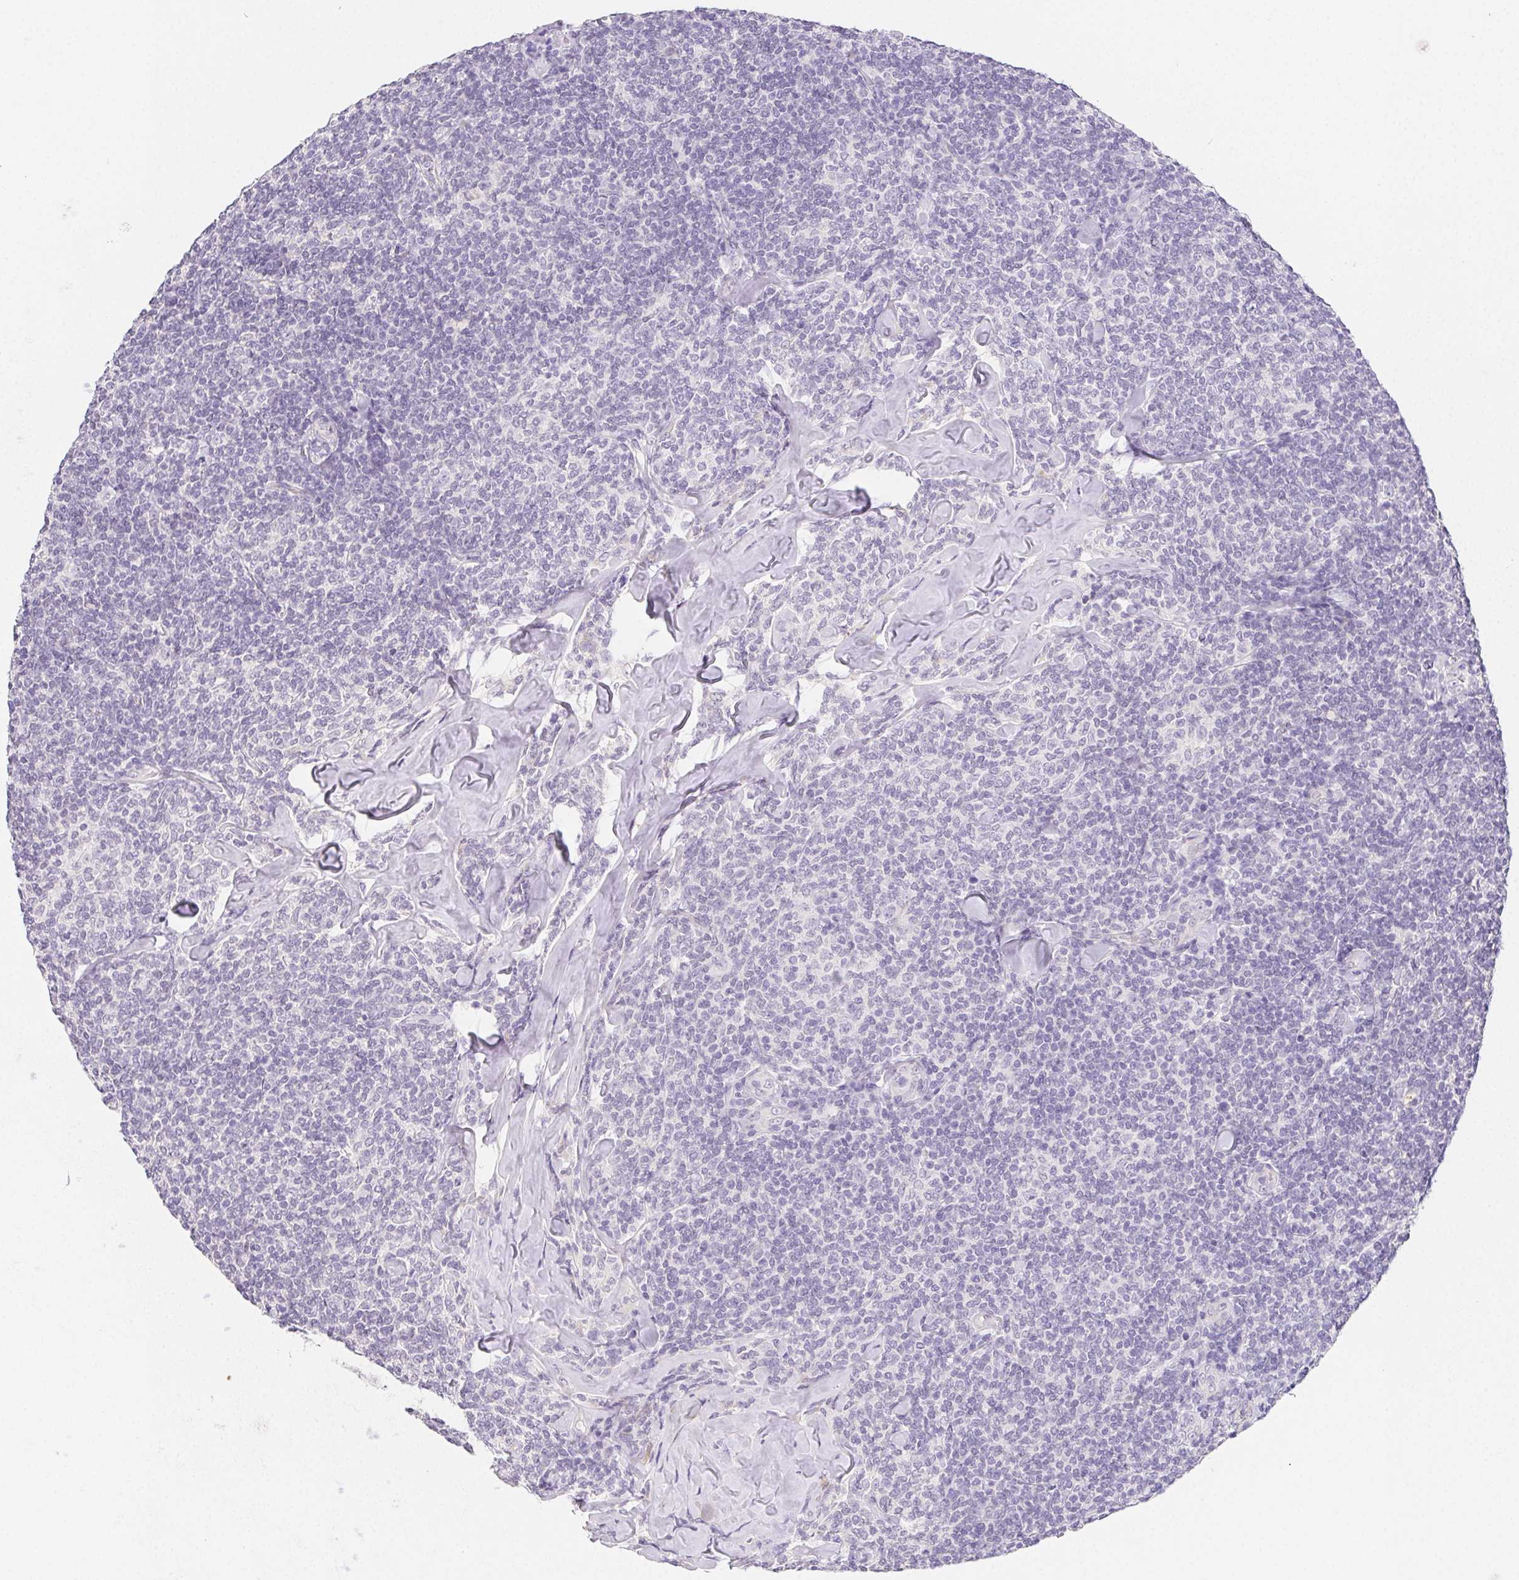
{"staining": {"intensity": "negative", "quantity": "none", "location": "none"}, "tissue": "lymphoma", "cell_type": "Tumor cells", "image_type": "cancer", "snomed": [{"axis": "morphology", "description": "Malignant lymphoma, non-Hodgkin's type, Low grade"}, {"axis": "topography", "description": "Lymph node"}], "caption": "Tumor cells show no significant positivity in low-grade malignant lymphoma, non-Hodgkin's type.", "gene": "ZBBX", "patient": {"sex": "female", "age": 56}}